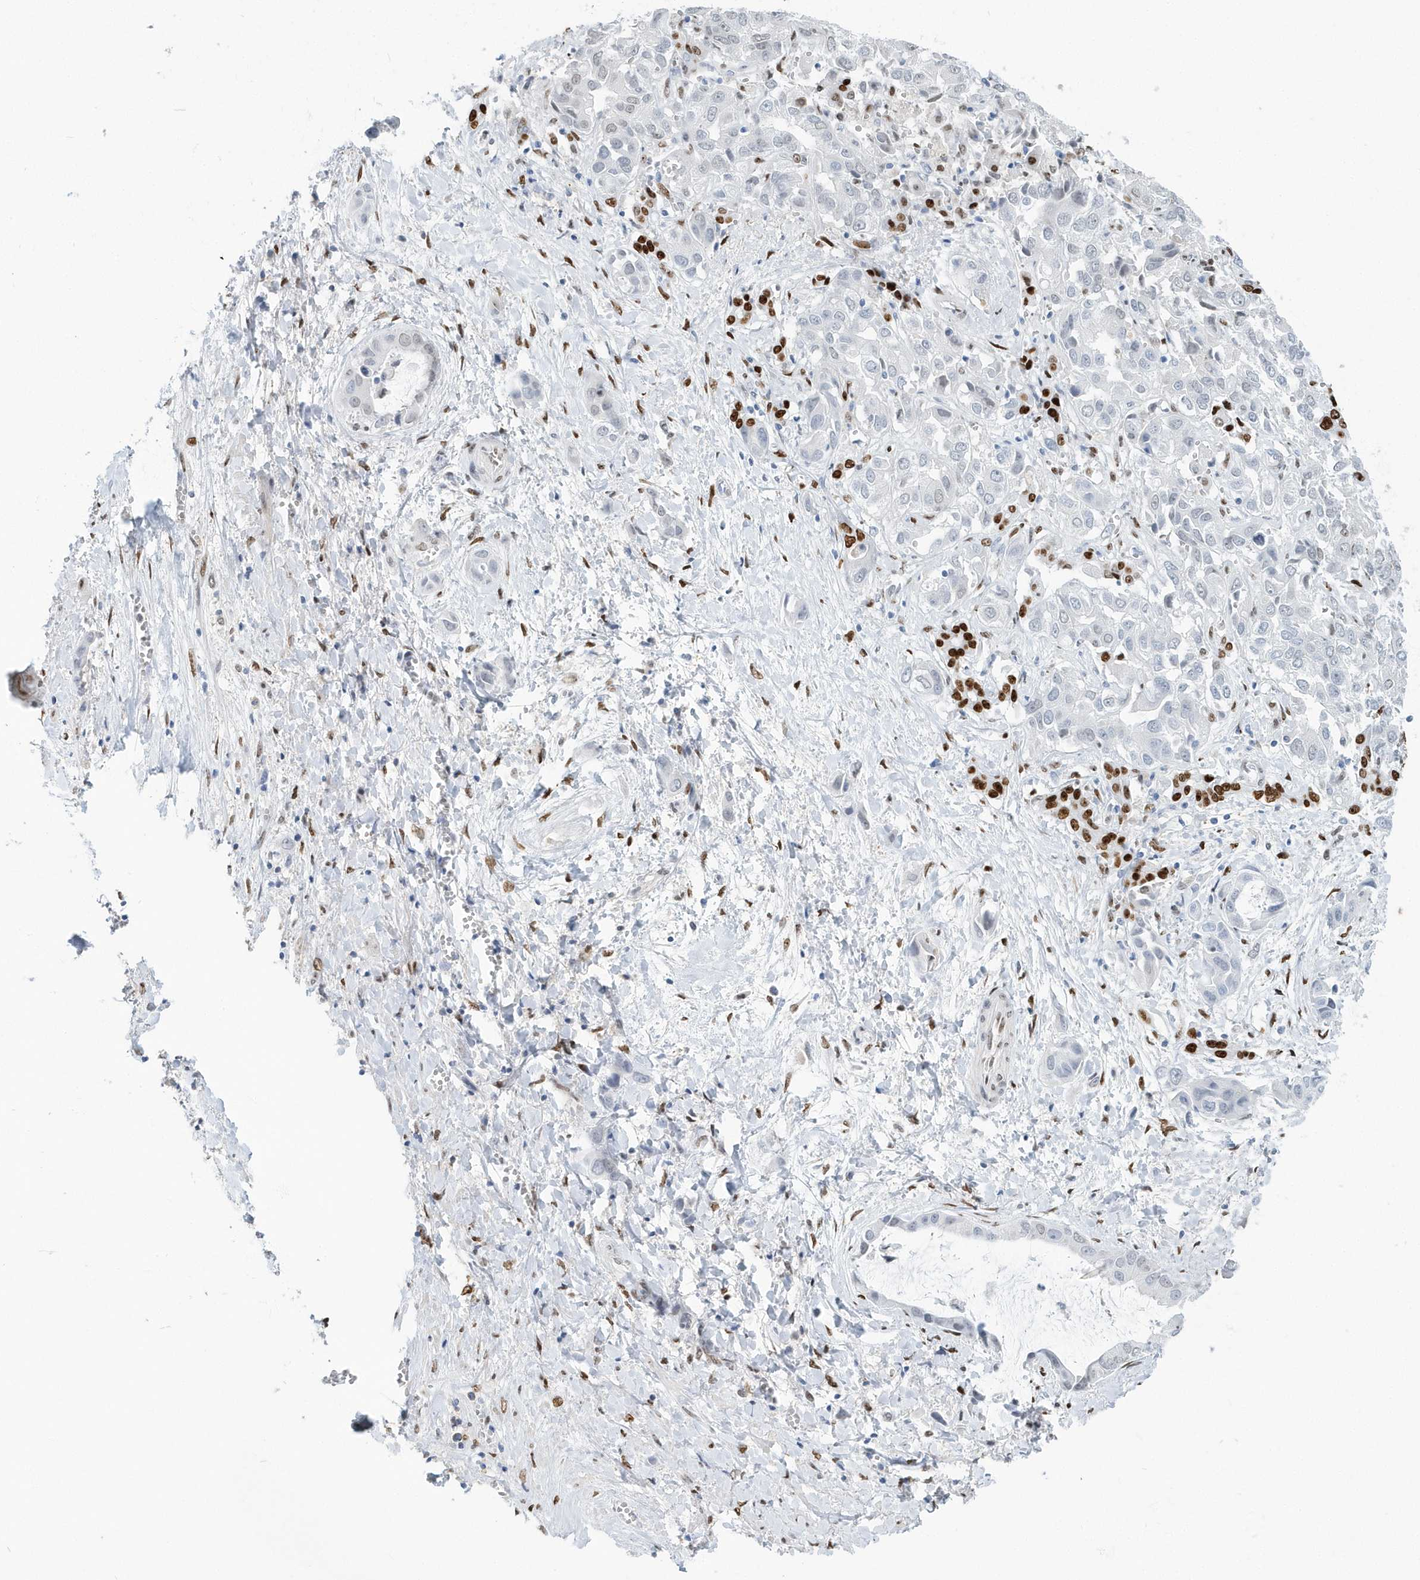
{"staining": {"intensity": "negative", "quantity": "none", "location": "none"}, "tissue": "liver cancer", "cell_type": "Tumor cells", "image_type": "cancer", "snomed": [{"axis": "morphology", "description": "Cholangiocarcinoma"}, {"axis": "topography", "description": "Liver"}], "caption": "Tumor cells are negative for brown protein staining in liver cancer (cholangiocarcinoma).", "gene": "MACROH2A2", "patient": {"sex": "female", "age": 52}}